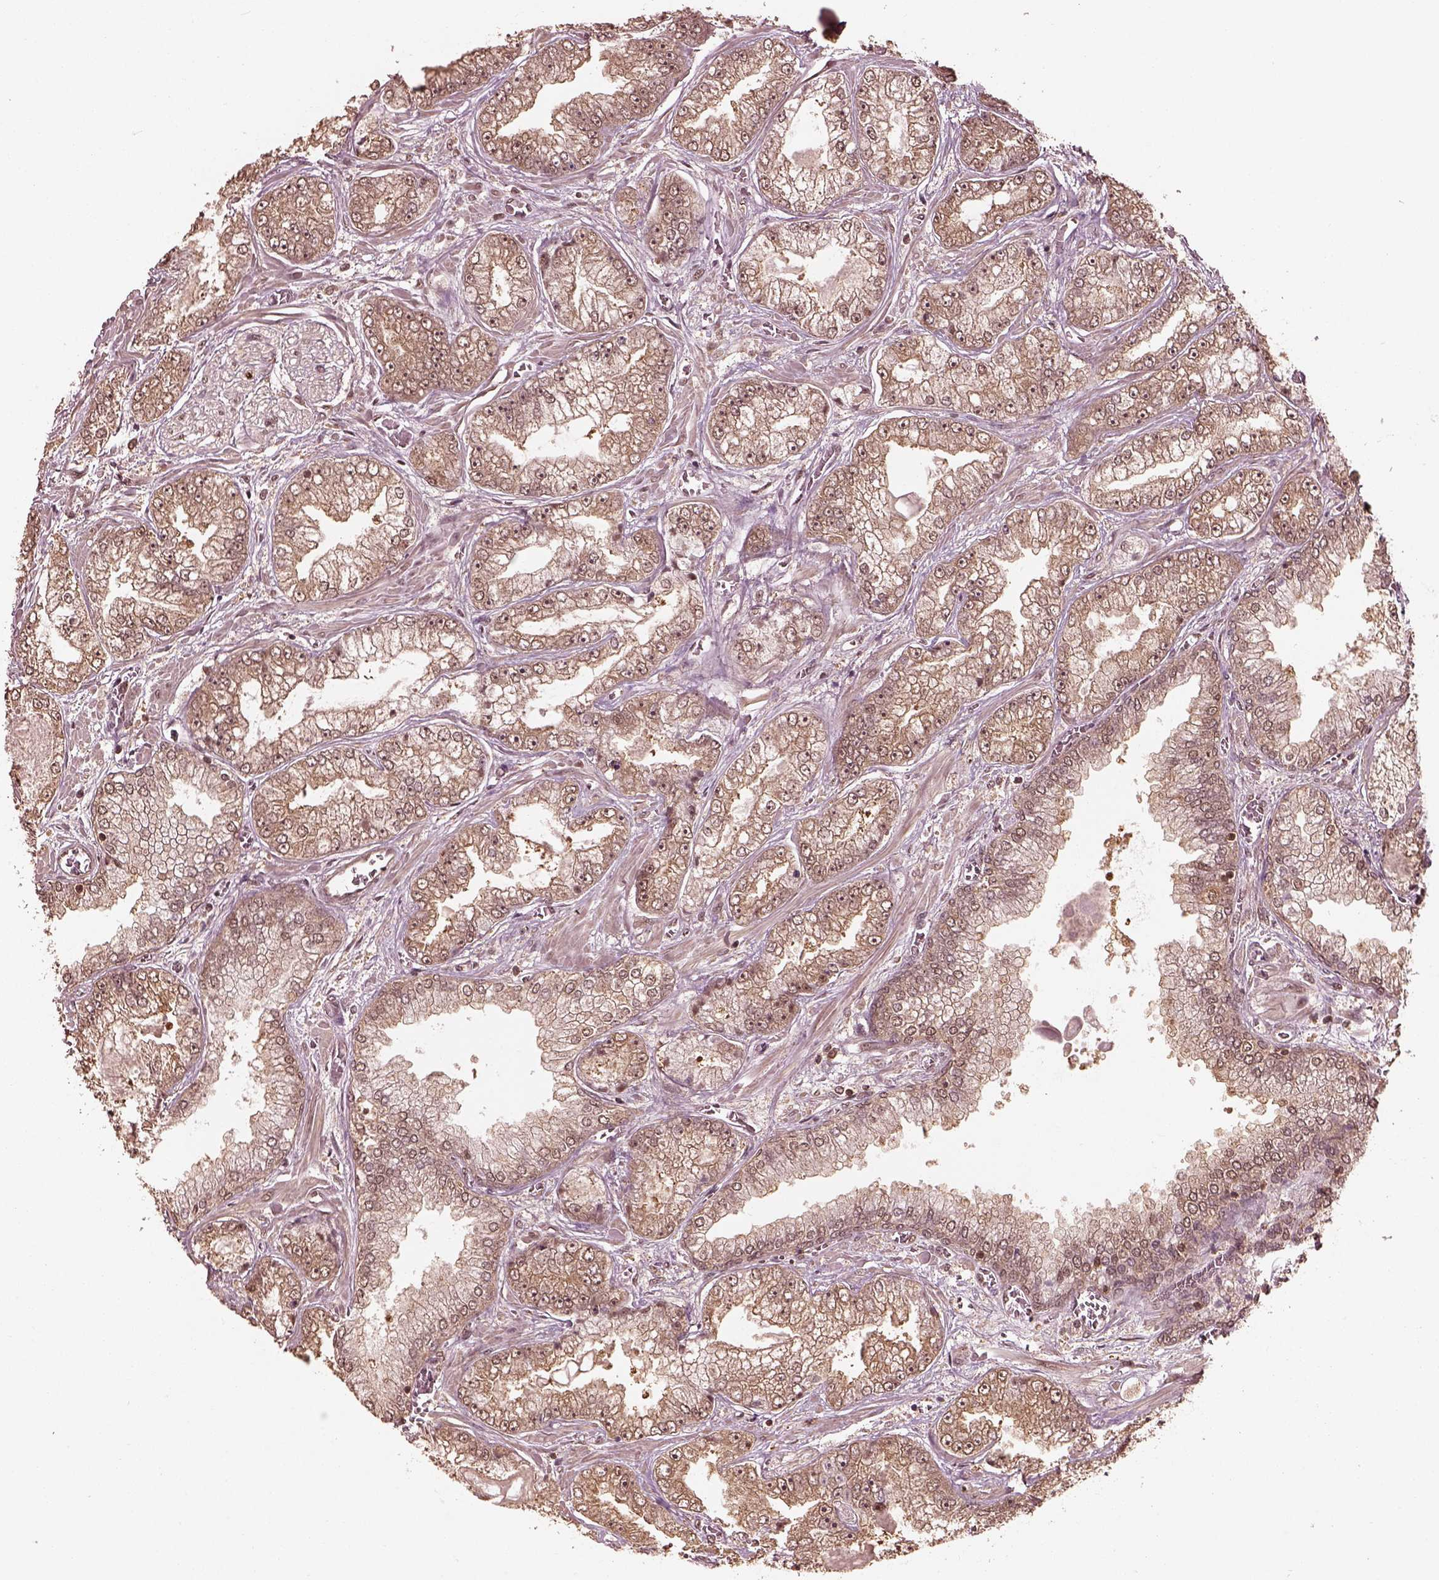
{"staining": {"intensity": "weak", "quantity": ">75%", "location": "cytoplasmic/membranous"}, "tissue": "prostate cancer", "cell_type": "Tumor cells", "image_type": "cancer", "snomed": [{"axis": "morphology", "description": "Adenocarcinoma, Low grade"}, {"axis": "topography", "description": "Prostate"}], "caption": "A photomicrograph of prostate cancer (low-grade adenocarcinoma) stained for a protein displays weak cytoplasmic/membranous brown staining in tumor cells. (brown staining indicates protein expression, while blue staining denotes nuclei).", "gene": "PSMC5", "patient": {"sex": "male", "age": 57}}